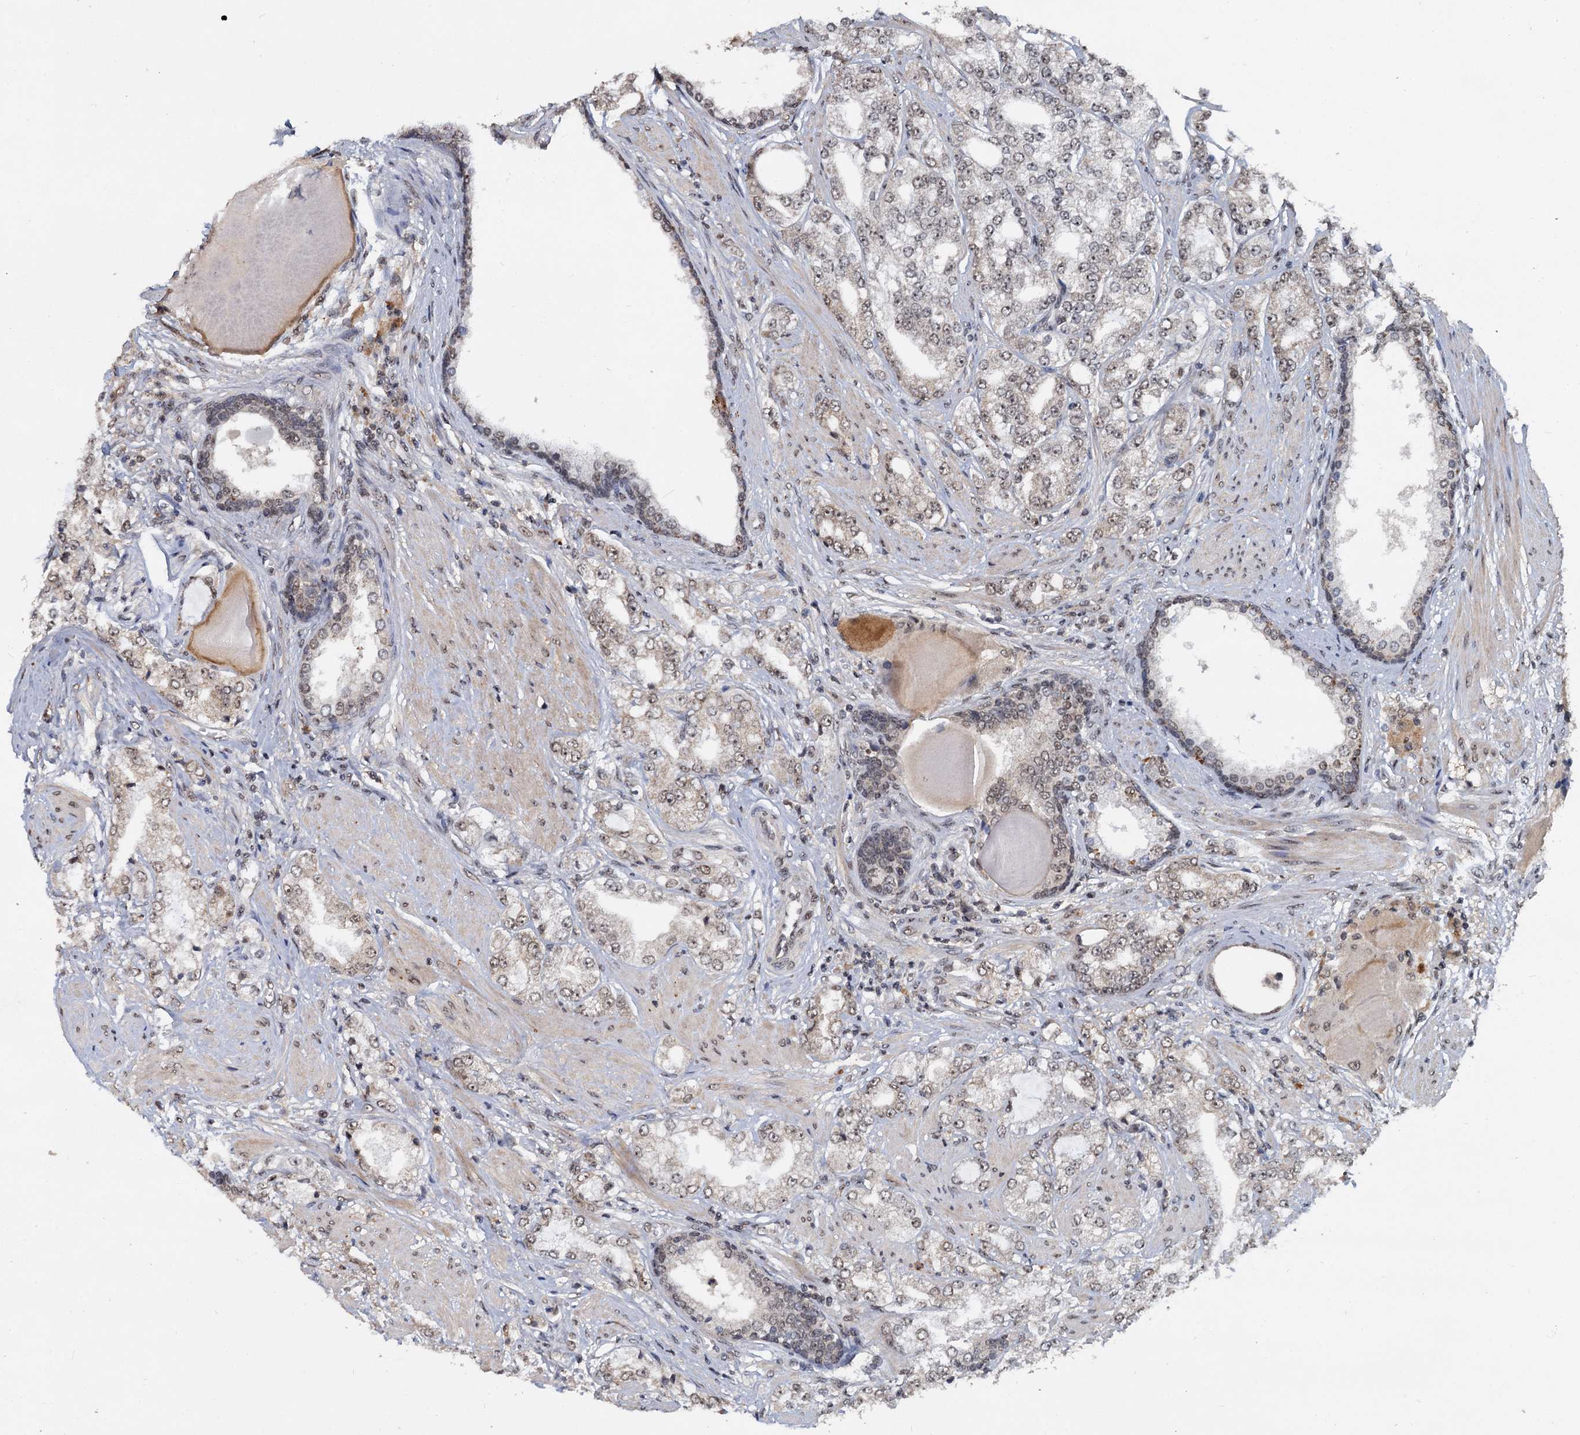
{"staining": {"intensity": "weak", "quantity": "25%-75%", "location": "nuclear"}, "tissue": "prostate cancer", "cell_type": "Tumor cells", "image_type": "cancer", "snomed": [{"axis": "morphology", "description": "Adenocarcinoma, High grade"}, {"axis": "topography", "description": "Prostate"}], "caption": "Prostate cancer stained with immunohistochemistry (IHC) reveals weak nuclear positivity in approximately 25%-75% of tumor cells.", "gene": "FAM216B", "patient": {"sex": "male", "age": 64}}